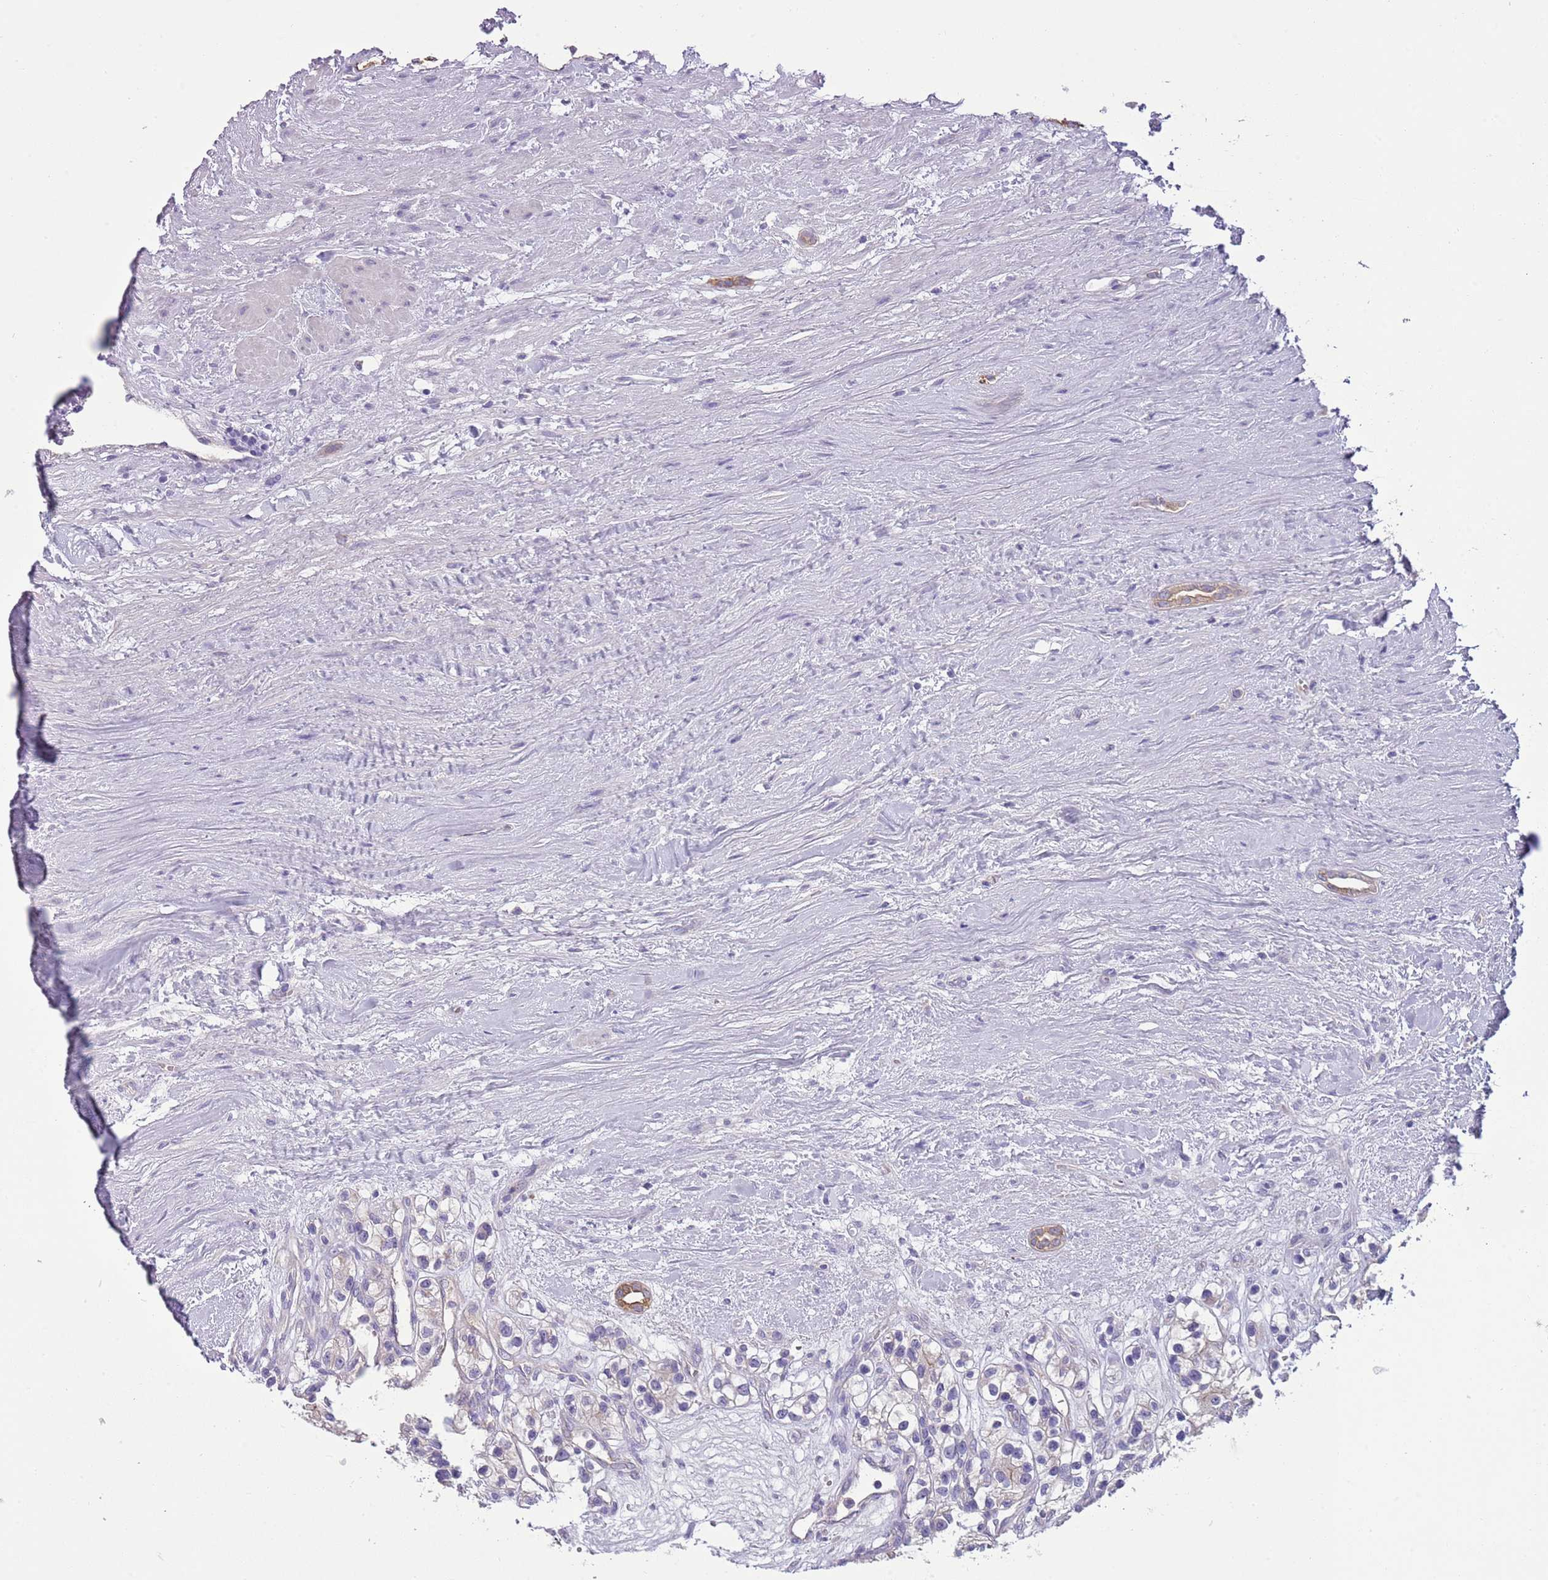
{"staining": {"intensity": "negative", "quantity": "none", "location": "none"}, "tissue": "renal cancer", "cell_type": "Tumor cells", "image_type": "cancer", "snomed": [{"axis": "morphology", "description": "Adenocarcinoma, NOS"}, {"axis": "topography", "description": "Kidney"}], "caption": "A high-resolution photomicrograph shows immunohistochemistry staining of renal adenocarcinoma, which shows no significant staining in tumor cells.", "gene": "HES3", "patient": {"sex": "female", "age": 57}}